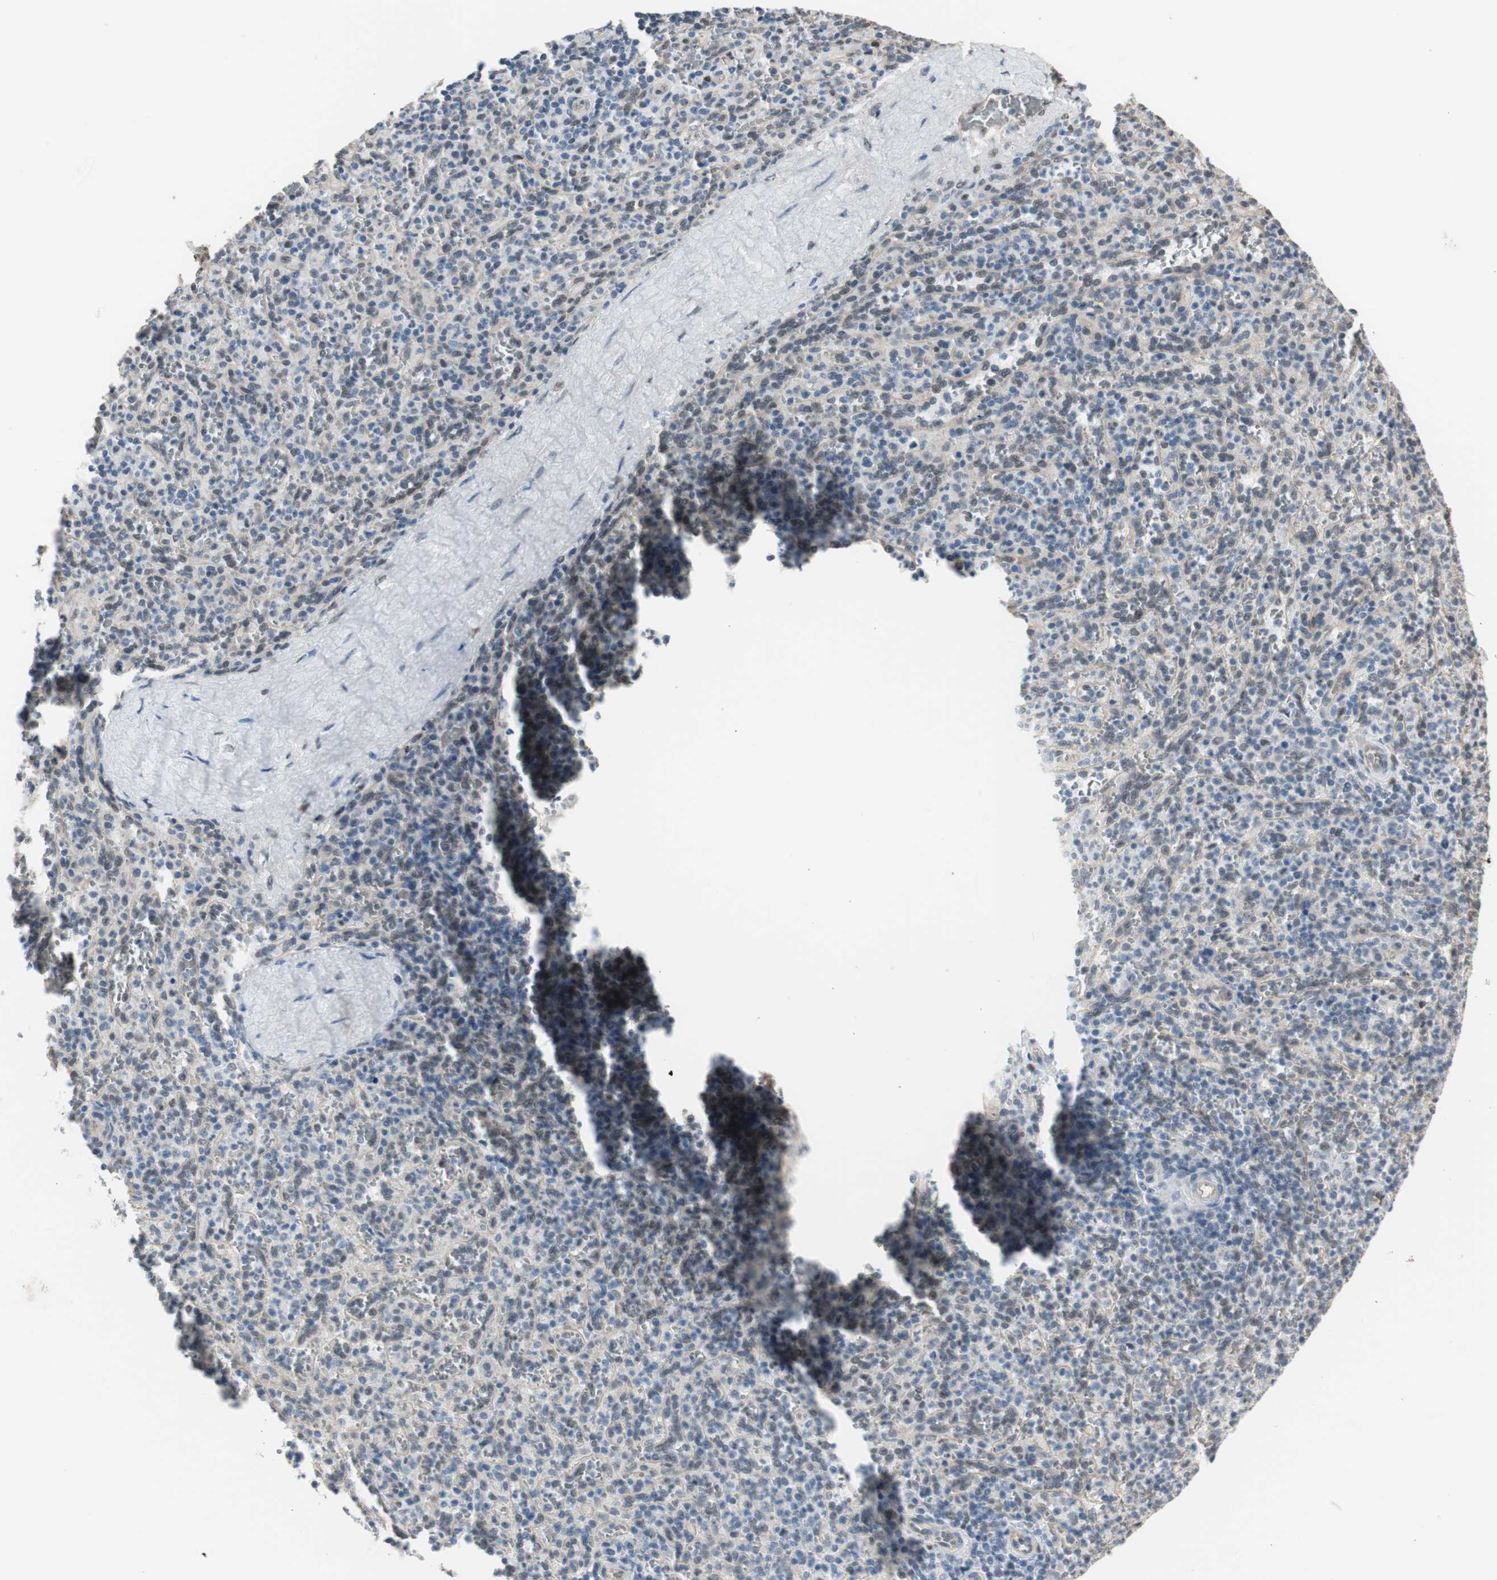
{"staining": {"intensity": "negative", "quantity": "none", "location": "none"}, "tissue": "spleen", "cell_type": "Cells in red pulp", "image_type": "normal", "snomed": [{"axis": "morphology", "description": "Normal tissue, NOS"}, {"axis": "topography", "description": "Spleen"}], "caption": "A photomicrograph of spleen stained for a protein shows no brown staining in cells in red pulp. (Stains: DAB immunohistochemistry (IHC) with hematoxylin counter stain, Microscopy: brightfield microscopy at high magnification).", "gene": "PML", "patient": {"sex": "male", "age": 36}}